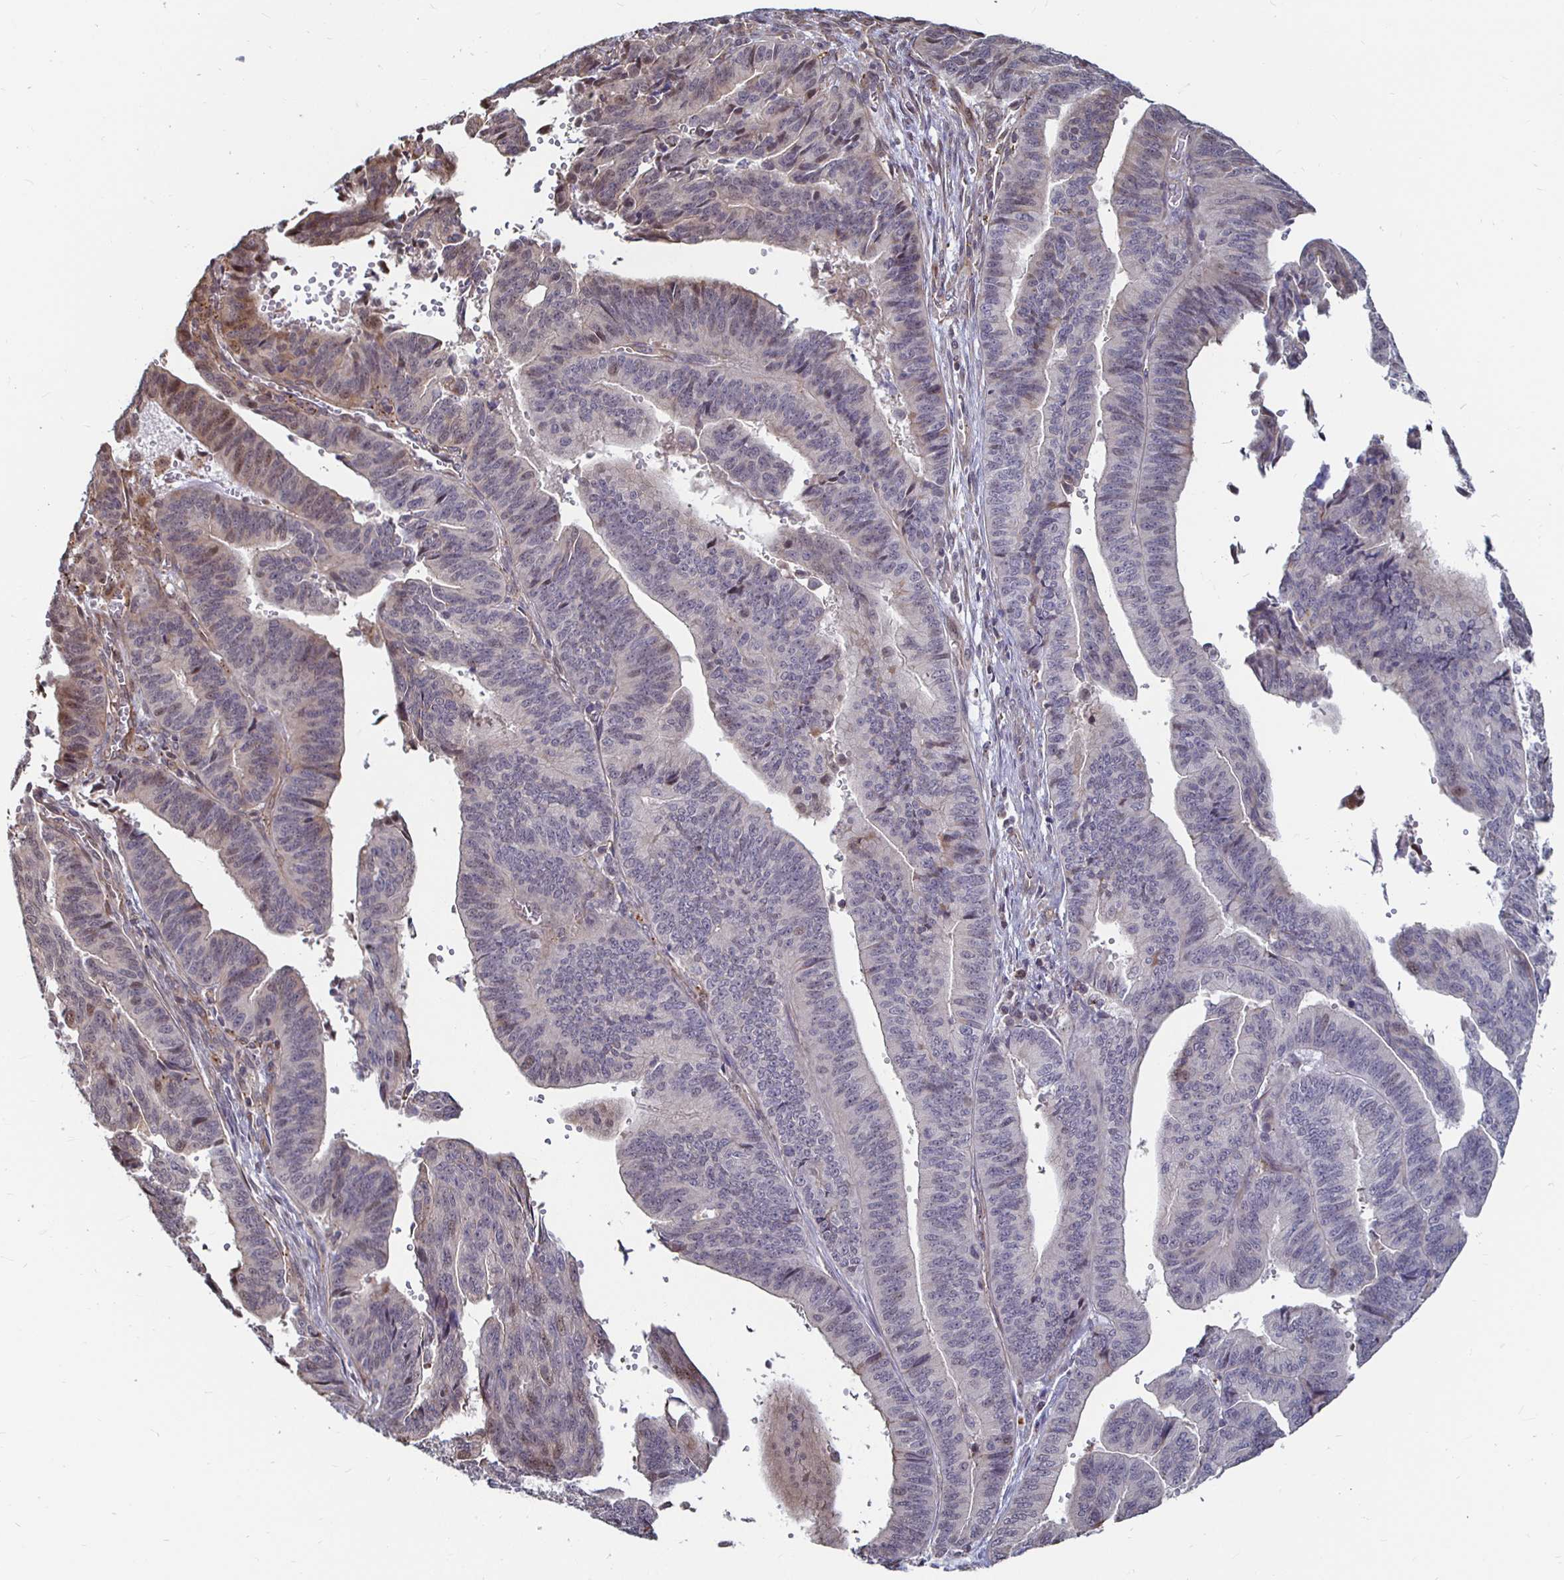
{"staining": {"intensity": "weak", "quantity": "<25%", "location": "nuclear"}, "tissue": "endometrial cancer", "cell_type": "Tumor cells", "image_type": "cancer", "snomed": [{"axis": "morphology", "description": "Adenocarcinoma, NOS"}, {"axis": "topography", "description": "Endometrium"}], "caption": "Immunohistochemical staining of human endometrial adenocarcinoma displays no significant staining in tumor cells. Brightfield microscopy of immunohistochemistry (IHC) stained with DAB (brown) and hematoxylin (blue), captured at high magnification.", "gene": "CAPN11", "patient": {"sex": "female", "age": 65}}